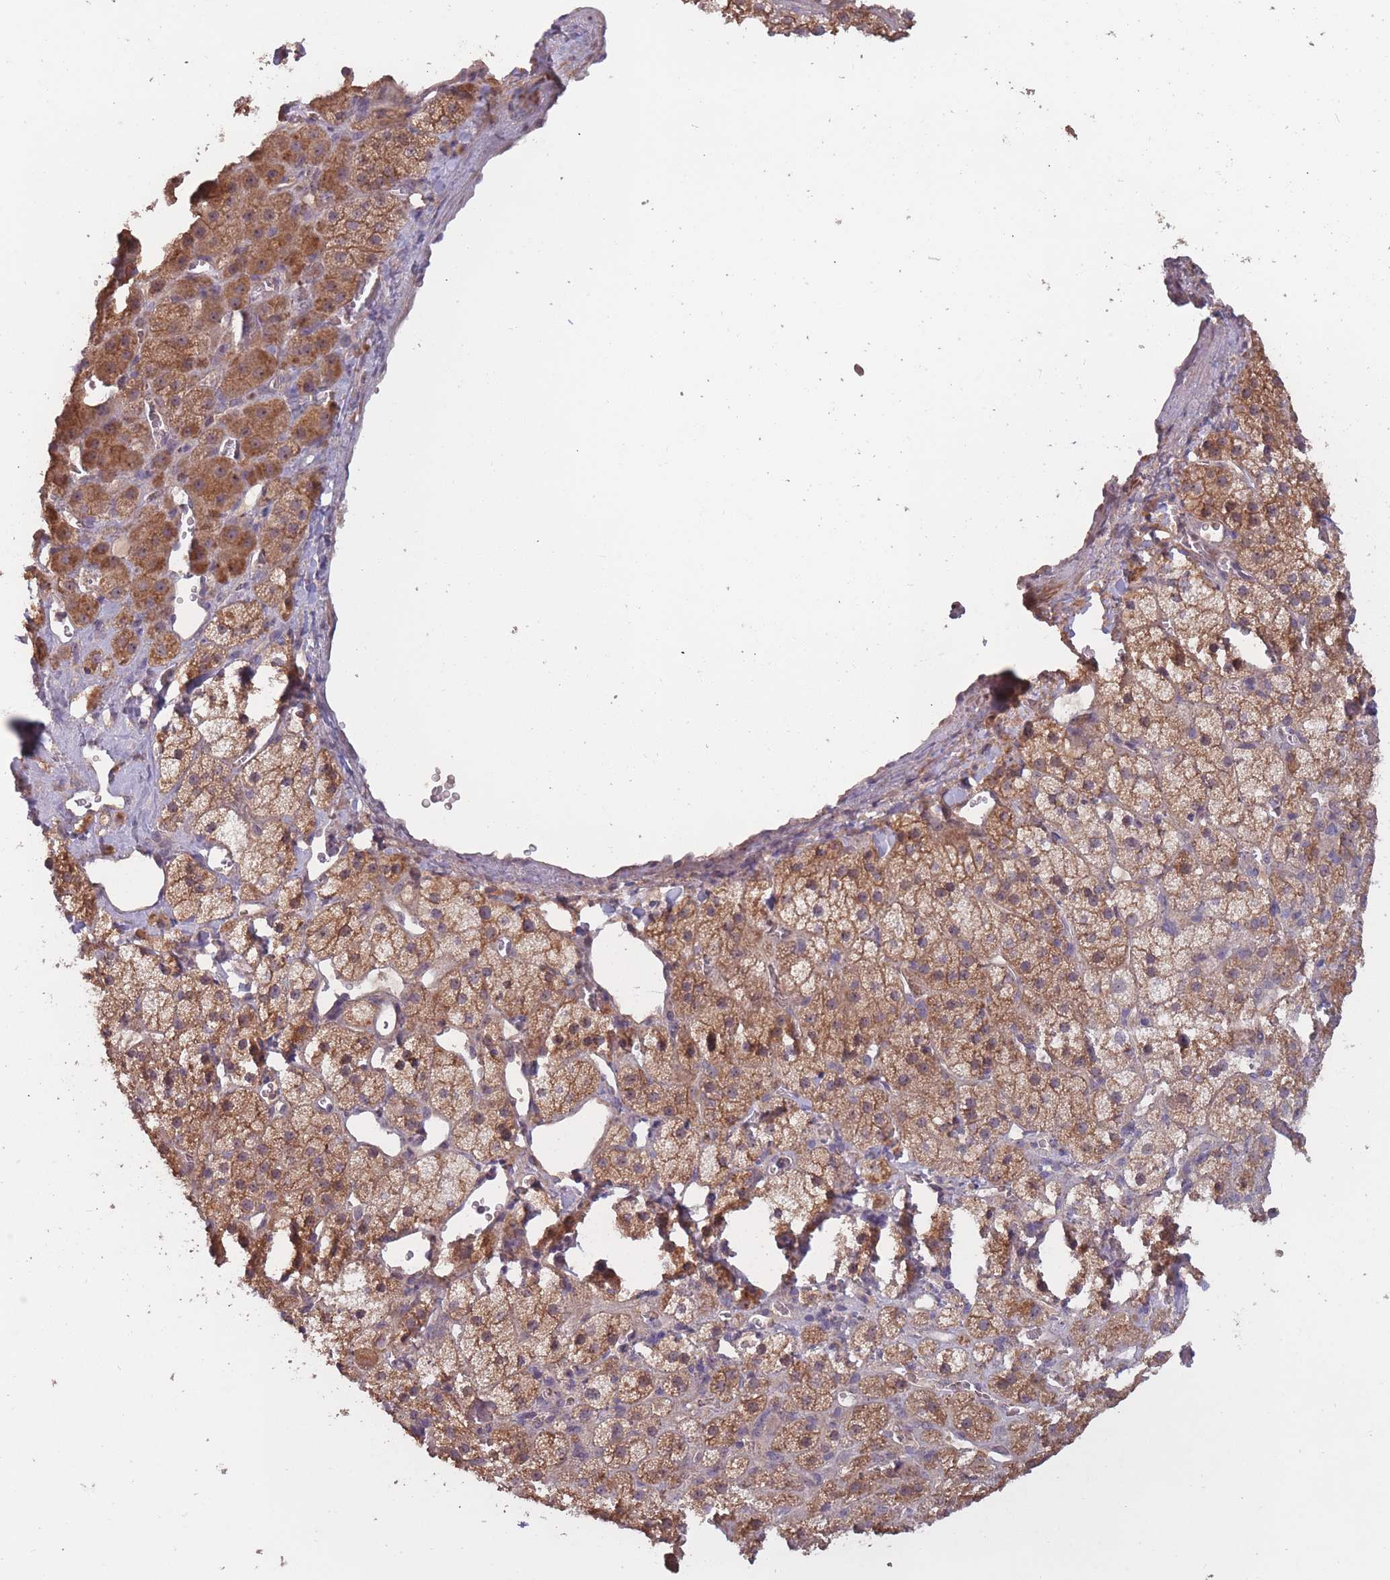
{"staining": {"intensity": "moderate", "quantity": ">75%", "location": "cytoplasmic/membranous"}, "tissue": "adrenal gland", "cell_type": "Glandular cells", "image_type": "normal", "snomed": [{"axis": "morphology", "description": "Normal tissue, NOS"}, {"axis": "topography", "description": "Adrenal gland"}], "caption": "Protein expression by IHC shows moderate cytoplasmic/membranous expression in approximately >75% of glandular cells in unremarkable adrenal gland.", "gene": "KIAA1755", "patient": {"sex": "male", "age": 57}}